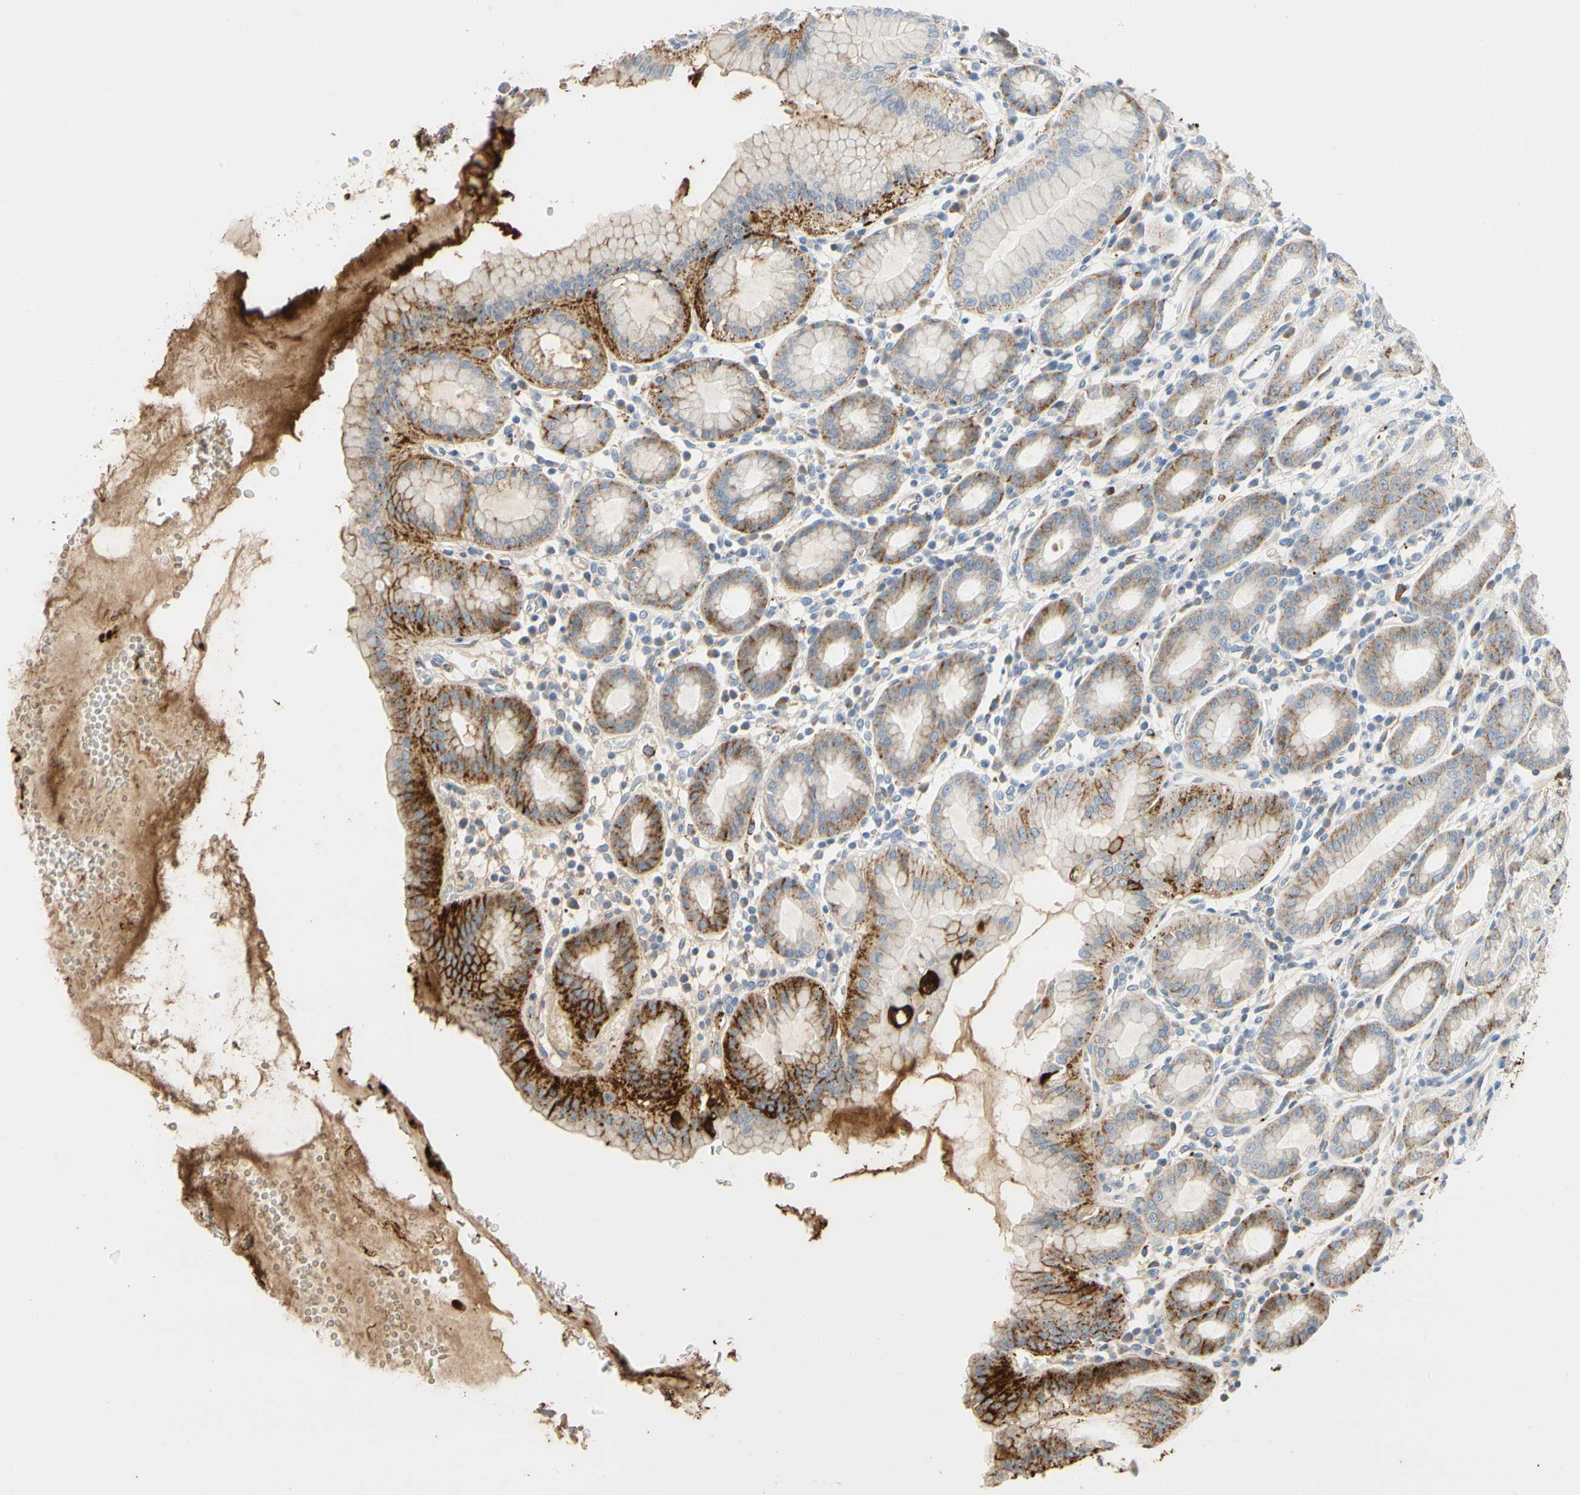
{"staining": {"intensity": "strong", "quantity": "<25%", "location": "cytoplasmic/membranous"}, "tissue": "stomach", "cell_type": "Glandular cells", "image_type": "normal", "snomed": [{"axis": "morphology", "description": "Normal tissue, NOS"}, {"axis": "topography", "description": "Stomach, upper"}], "caption": "This micrograph demonstrates immunohistochemistry (IHC) staining of normal stomach, with medium strong cytoplasmic/membranous positivity in approximately <25% of glandular cells.", "gene": "FGB", "patient": {"sex": "male", "age": 68}}